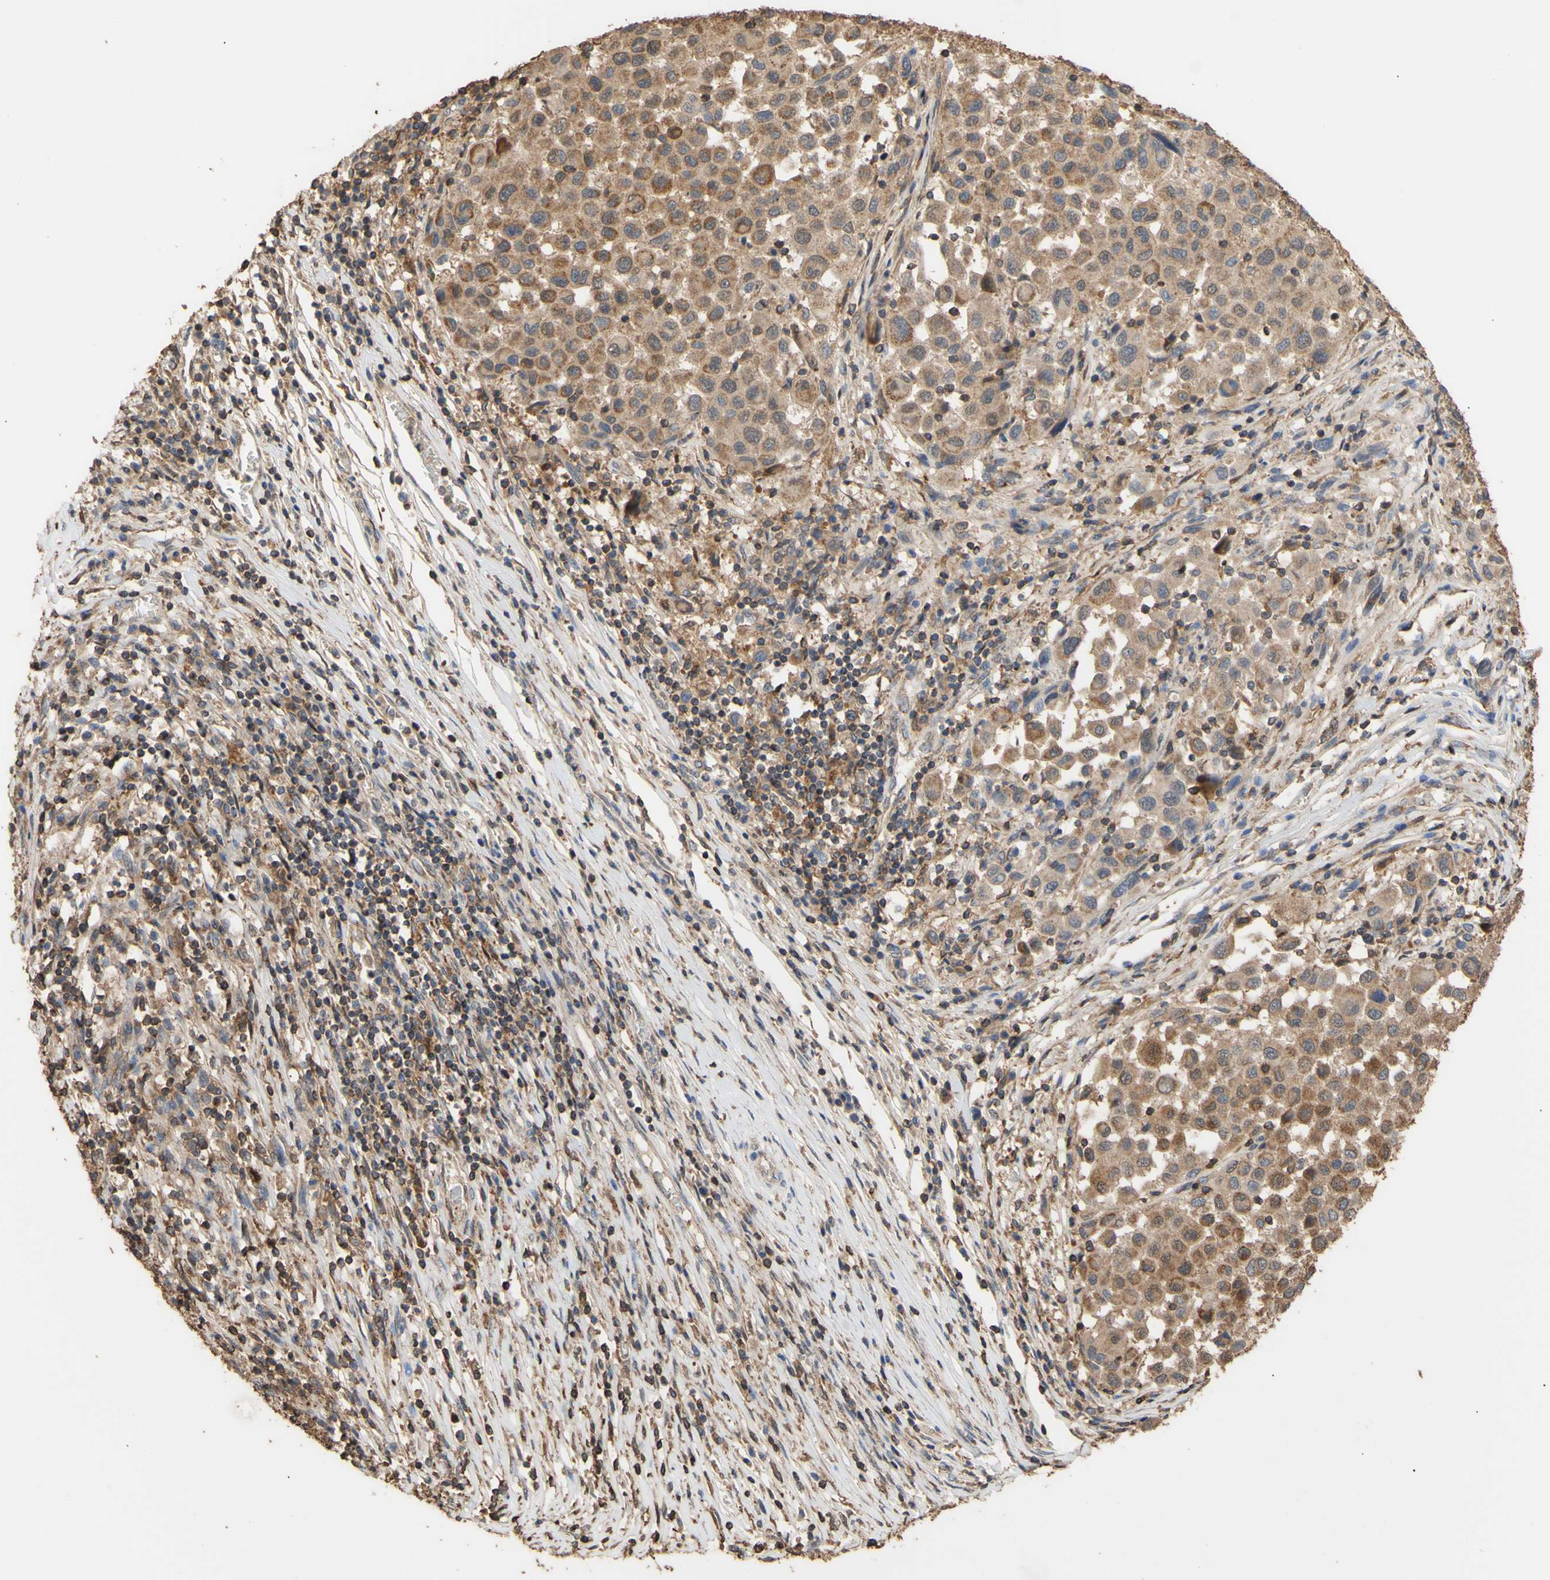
{"staining": {"intensity": "moderate", "quantity": ">75%", "location": "cytoplasmic/membranous"}, "tissue": "melanoma", "cell_type": "Tumor cells", "image_type": "cancer", "snomed": [{"axis": "morphology", "description": "Malignant melanoma, Metastatic site"}, {"axis": "topography", "description": "Lymph node"}], "caption": "Immunohistochemical staining of malignant melanoma (metastatic site) shows medium levels of moderate cytoplasmic/membranous positivity in about >75% of tumor cells.", "gene": "ALDH9A1", "patient": {"sex": "male", "age": 61}}